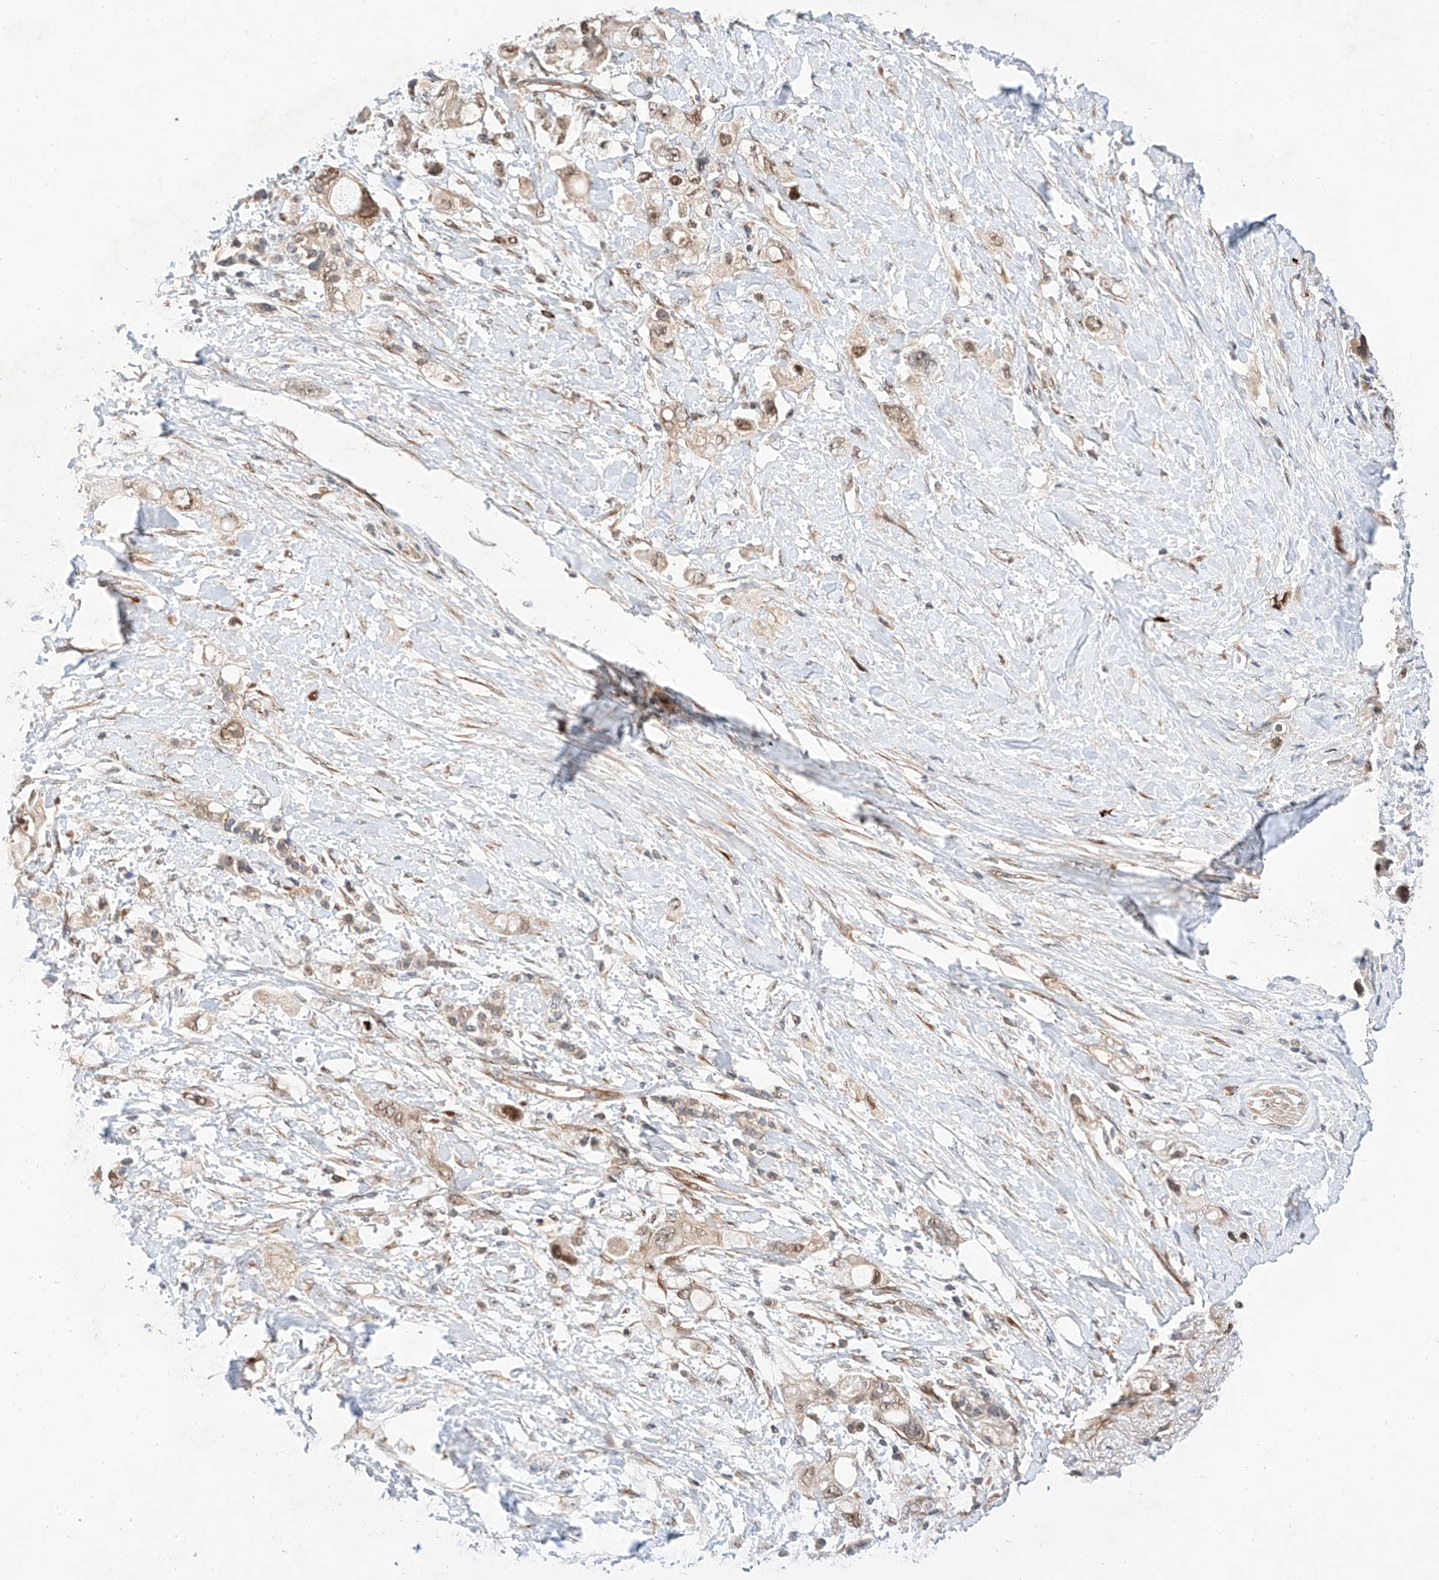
{"staining": {"intensity": "weak", "quantity": "25%-75%", "location": "nuclear"}, "tissue": "pancreatic cancer", "cell_type": "Tumor cells", "image_type": "cancer", "snomed": [{"axis": "morphology", "description": "Adenocarcinoma, NOS"}, {"axis": "topography", "description": "Pancreas"}], "caption": "An IHC photomicrograph of tumor tissue is shown. Protein staining in brown labels weak nuclear positivity in pancreatic adenocarcinoma within tumor cells.", "gene": "RAB23", "patient": {"sex": "female", "age": 56}}